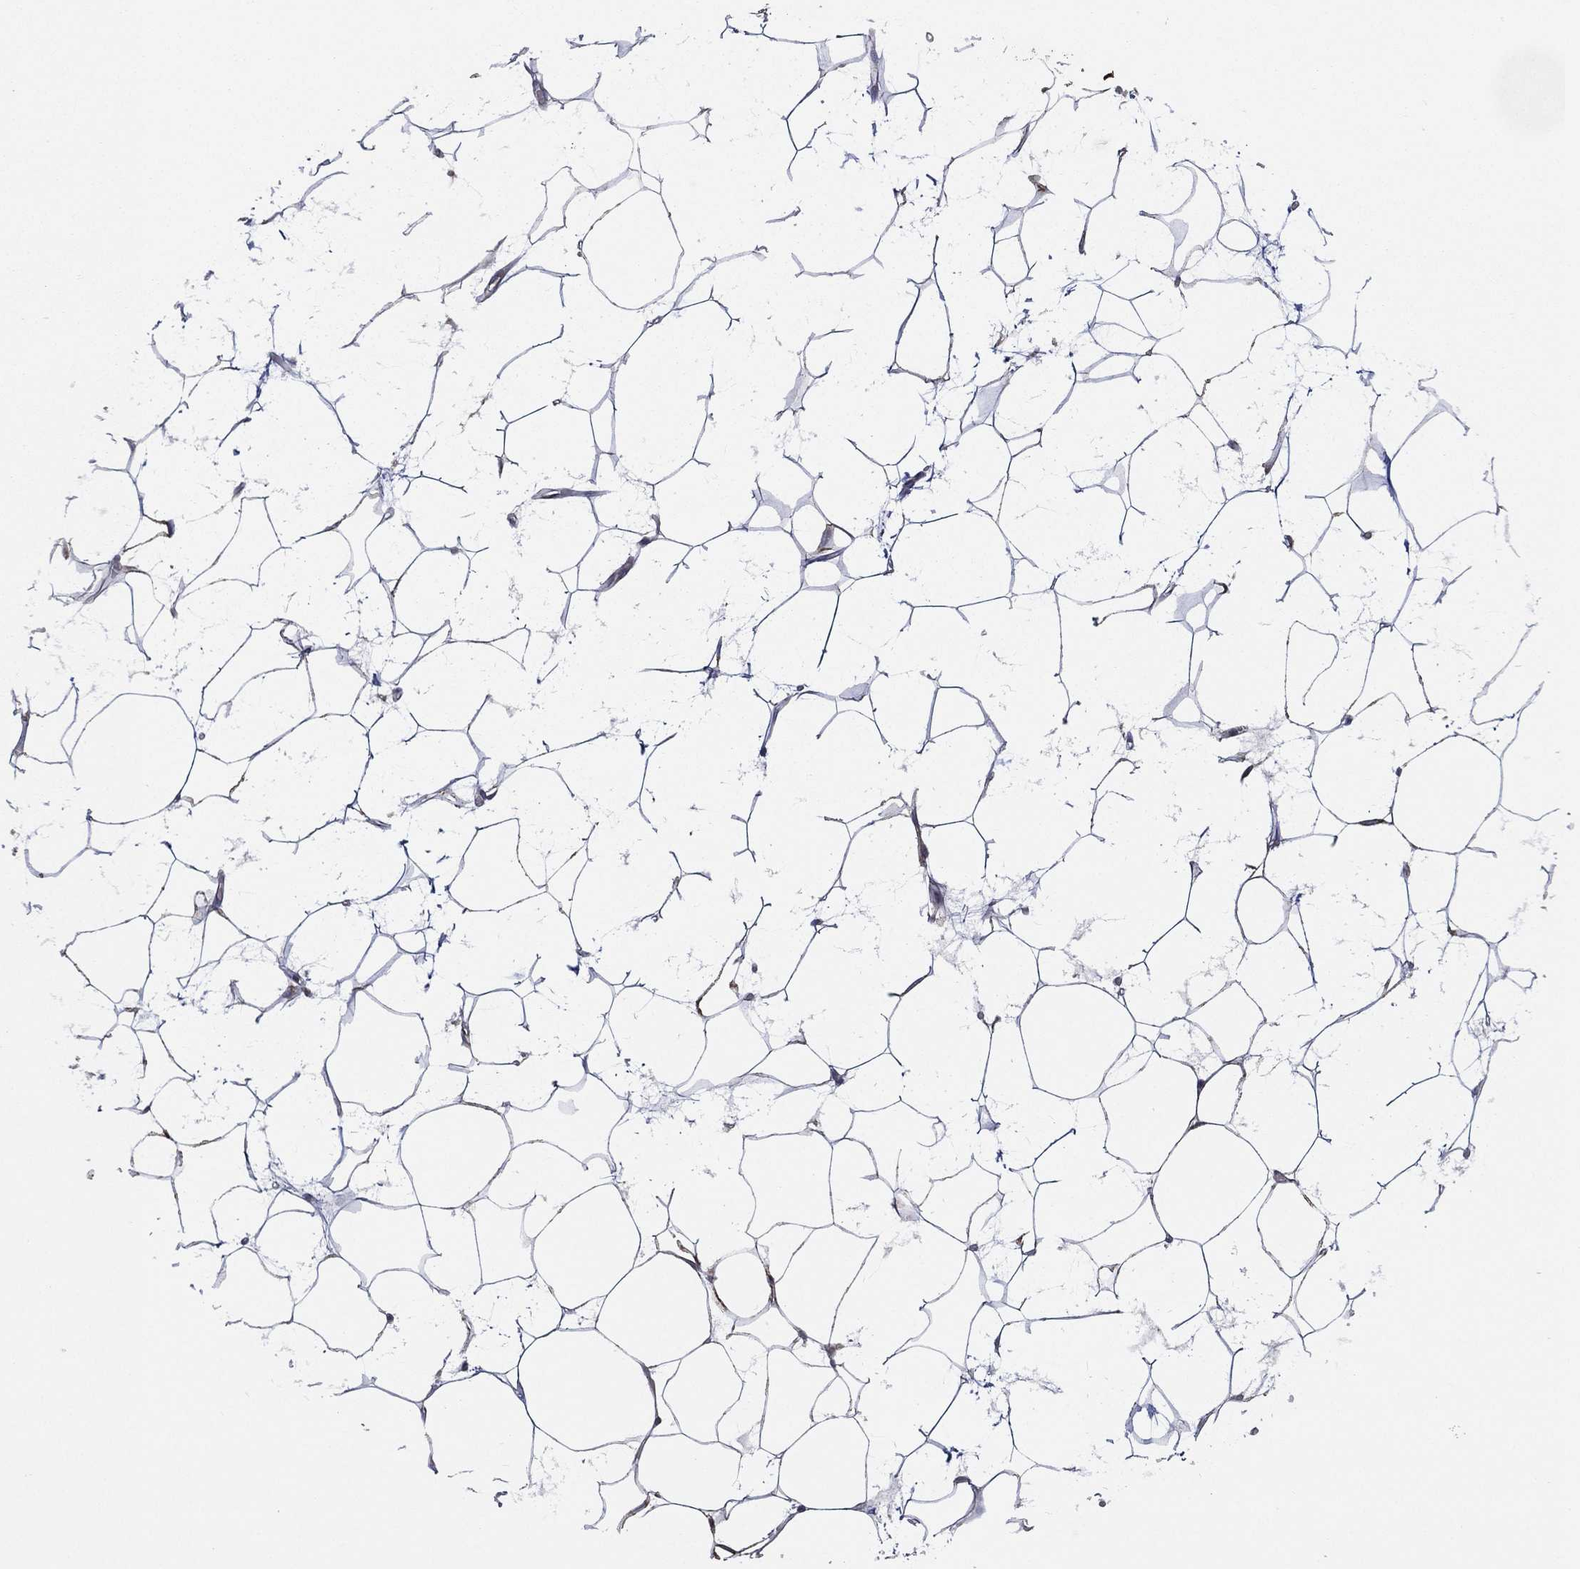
{"staining": {"intensity": "negative", "quantity": "none", "location": "none"}, "tissue": "adipose tissue", "cell_type": "Adipocytes", "image_type": "normal", "snomed": [{"axis": "morphology", "description": "Normal tissue, NOS"}, {"axis": "topography", "description": "Breast"}], "caption": "High power microscopy histopathology image of an immunohistochemistry (IHC) image of benign adipose tissue, revealing no significant staining in adipocytes. Brightfield microscopy of immunohistochemistry stained with DAB (brown) and hematoxylin (blue), captured at high magnification.", "gene": "UACA", "patient": {"sex": "female", "age": 49}}